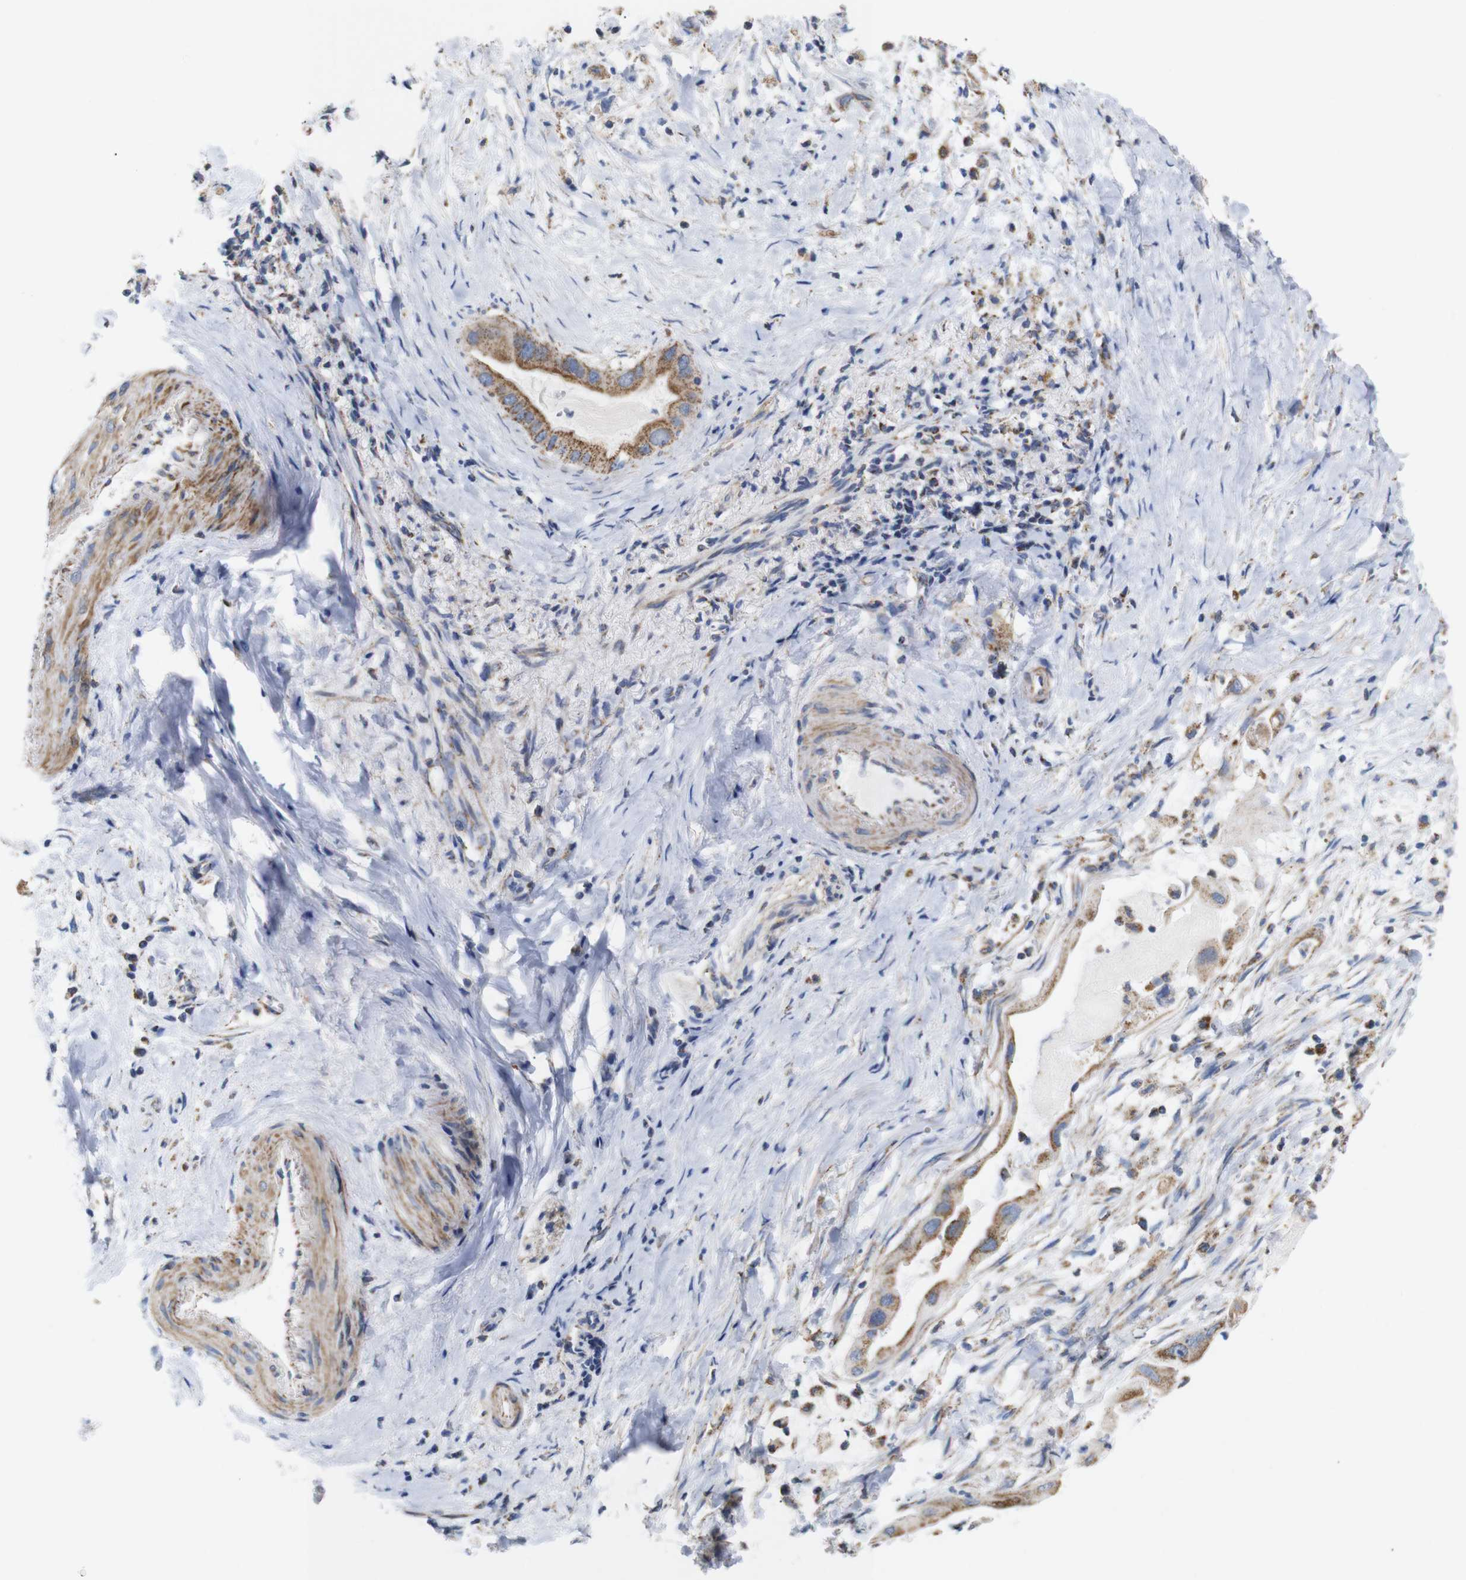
{"staining": {"intensity": "moderate", "quantity": ">75%", "location": "cytoplasmic/membranous"}, "tissue": "pancreatic cancer", "cell_type": "Tumor cells", "image_type": "cancer", "snomed": [{"axis": "morphology", "description": "Adenocarcinoma, NOS"}, {"axis": "topography", "description": "Pancreas"}], "caption": "Immunohistochemical staining of human pancreatic adenocarcinoma displays moderate cytoplasmic/membranous protein staining in approximately >75% of tumor cells.", "gene": "FAM171B", "patient": {"sex": "male", "age": 55}}